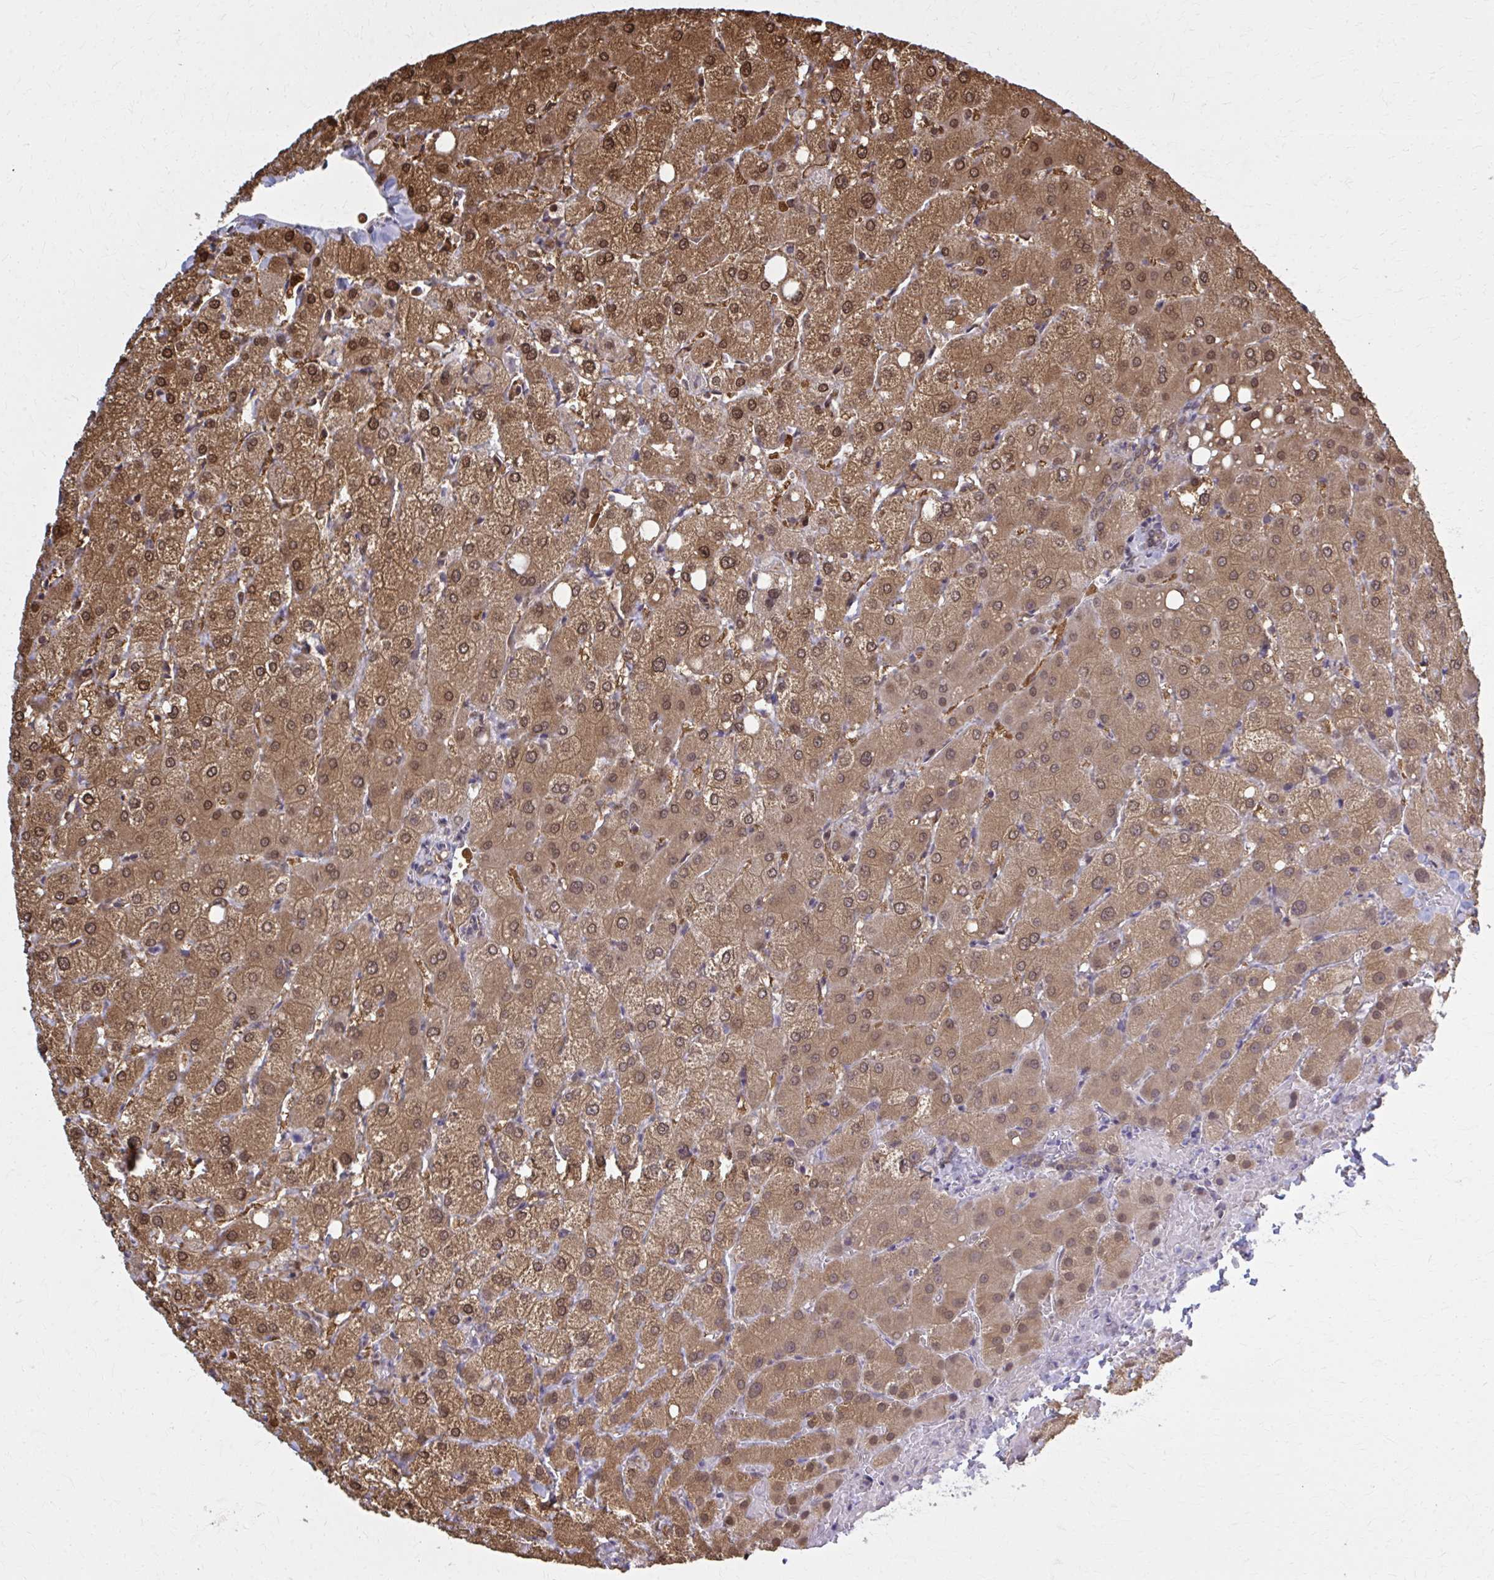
{"staining": {"intensity": "weak", "quantity": ">75%", "location": "cytoplasmic/membranous"}, "tissue": "liver", "cell_type": "Cholangiocytes", "image_type": "normal", "snomed": [{"axis": "morphology", "description": "Normal tissue, NOS"}, {"axis": "topography", "description": "Liver"}], "caption": "Immunohistochemical staining of benign liver shows >75% levels of weak cytoplasmic/membranous protein staining in approximately >75% of cholangiocytes. Using DAB (brown) and hematoxylin (blue) stains, captured at high magnification using brightfield microscopy.", "gene": "MDH1", "patient": {"sex": "female", "age": 54}}